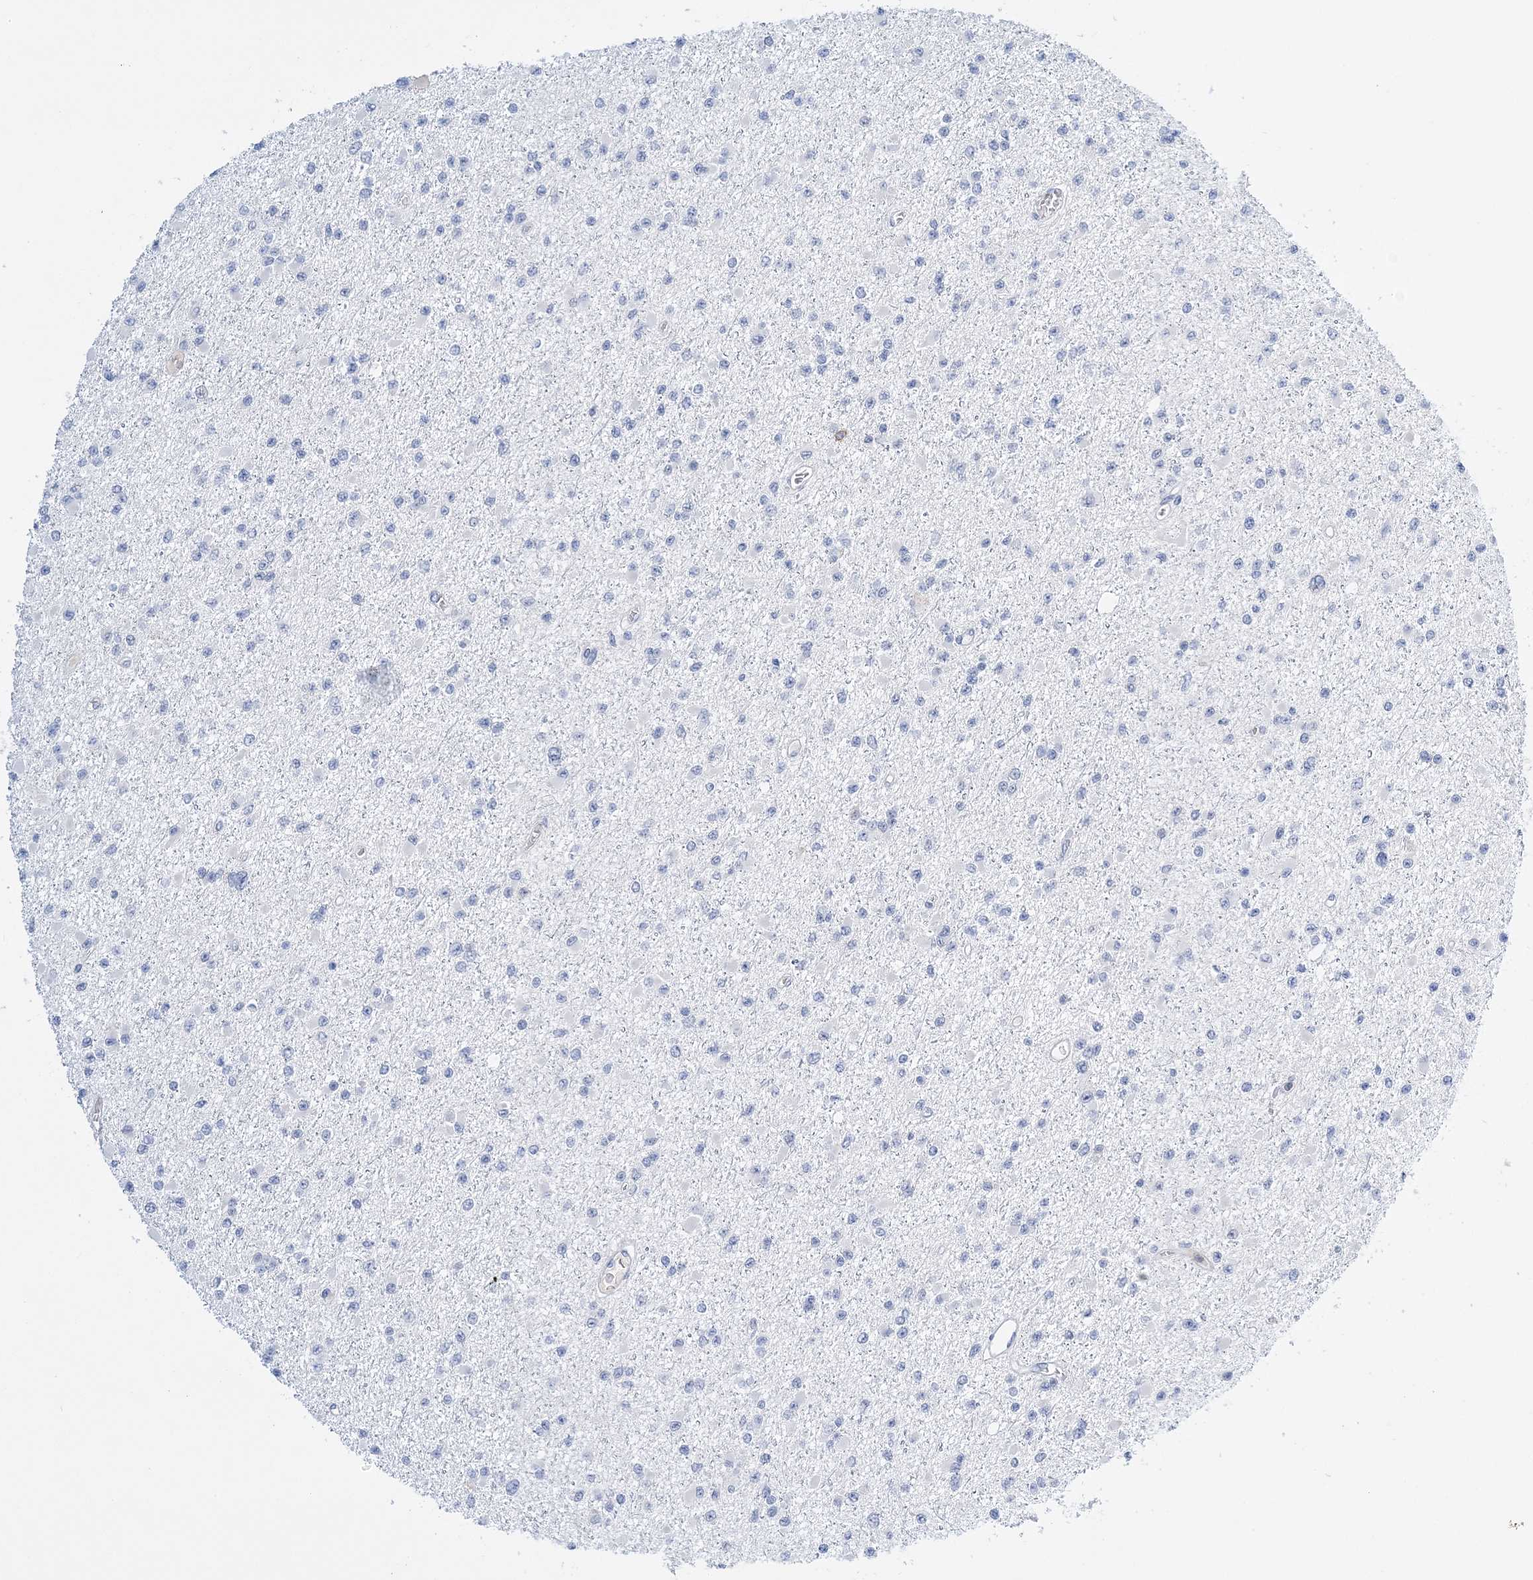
{"staining": {"intensity": "negative", "quantity": "none", "location": "none"}, "tissue": "glioma", "cell_type": "Tumor cells", "image_type": "cancer", "snomed": [{"axis": "morphology", "description": "Glioma, malignant, Low grade"}, {"axis": "topography", "description": "Brain"}], "caption": "Immunohistochemistry (IHC) micrograph of neoplastic tissue: human malignant glioma (low-grade) stained with DAB shows no significant protein staining in tumor cells.", "gene": "PRMT9", "patient": {"sex": "female", "age": 22}}